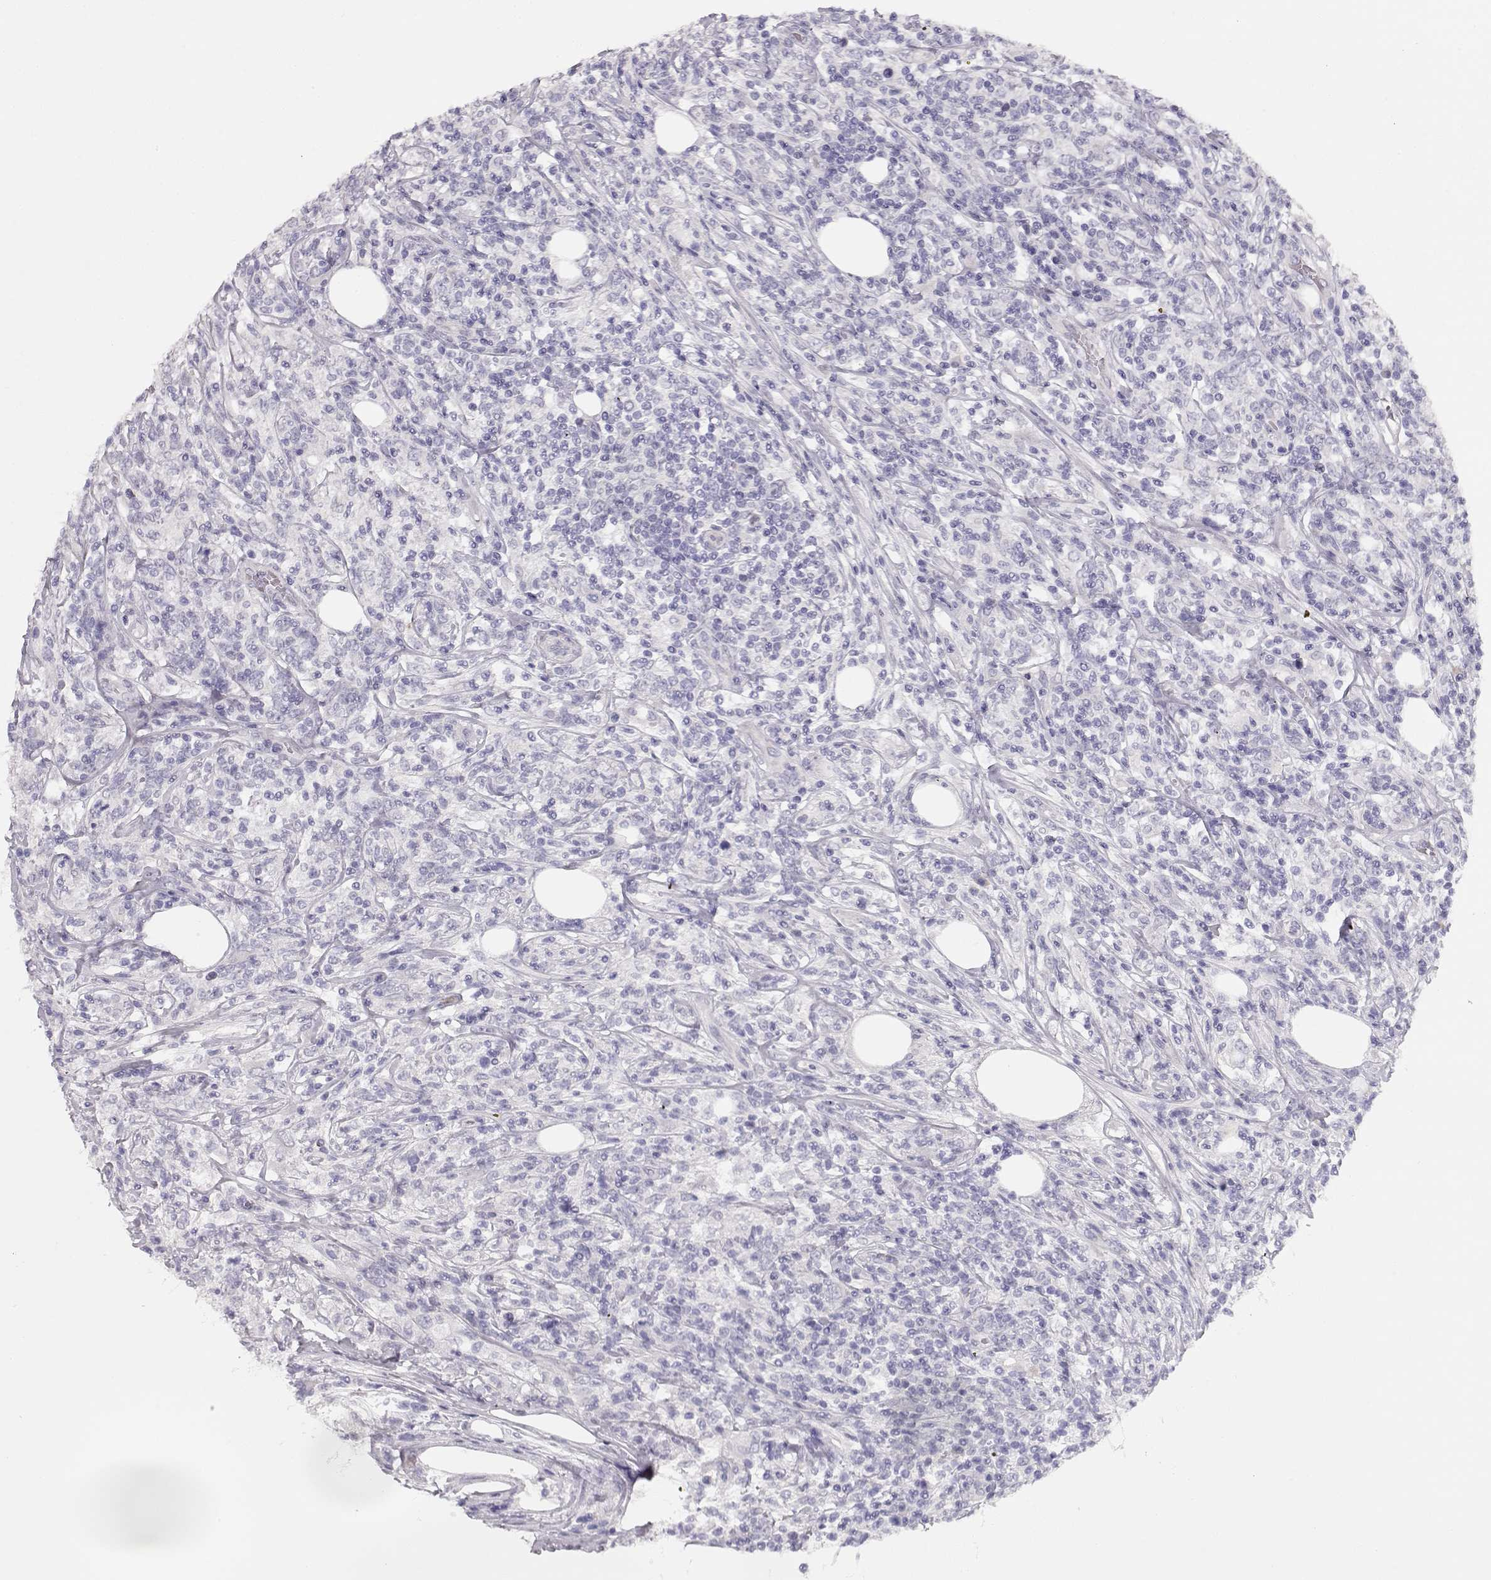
{"staining": {"intensity": "negative", "quantity": "none", "location": "none"}, "tissue": "lymphoma", "cell_type": "Tumor cells", "image_type": "cancer", "snomed": [{"axis": "morphology", "description": "Malignant lymphoma, non-Hodgkin's type, High grade"}, {"axis": "topography", "description": "Lymph node"}], "caption": "The photomicrograph reveals no significant expression in tumor cells of high-grade malignant lymphoma, non-Hodgkin's type. (DAB IHC with hematoxylin counter stain).", "gene": "GLIPR1L2", "patient": {"sex": "female", "age": 84}}